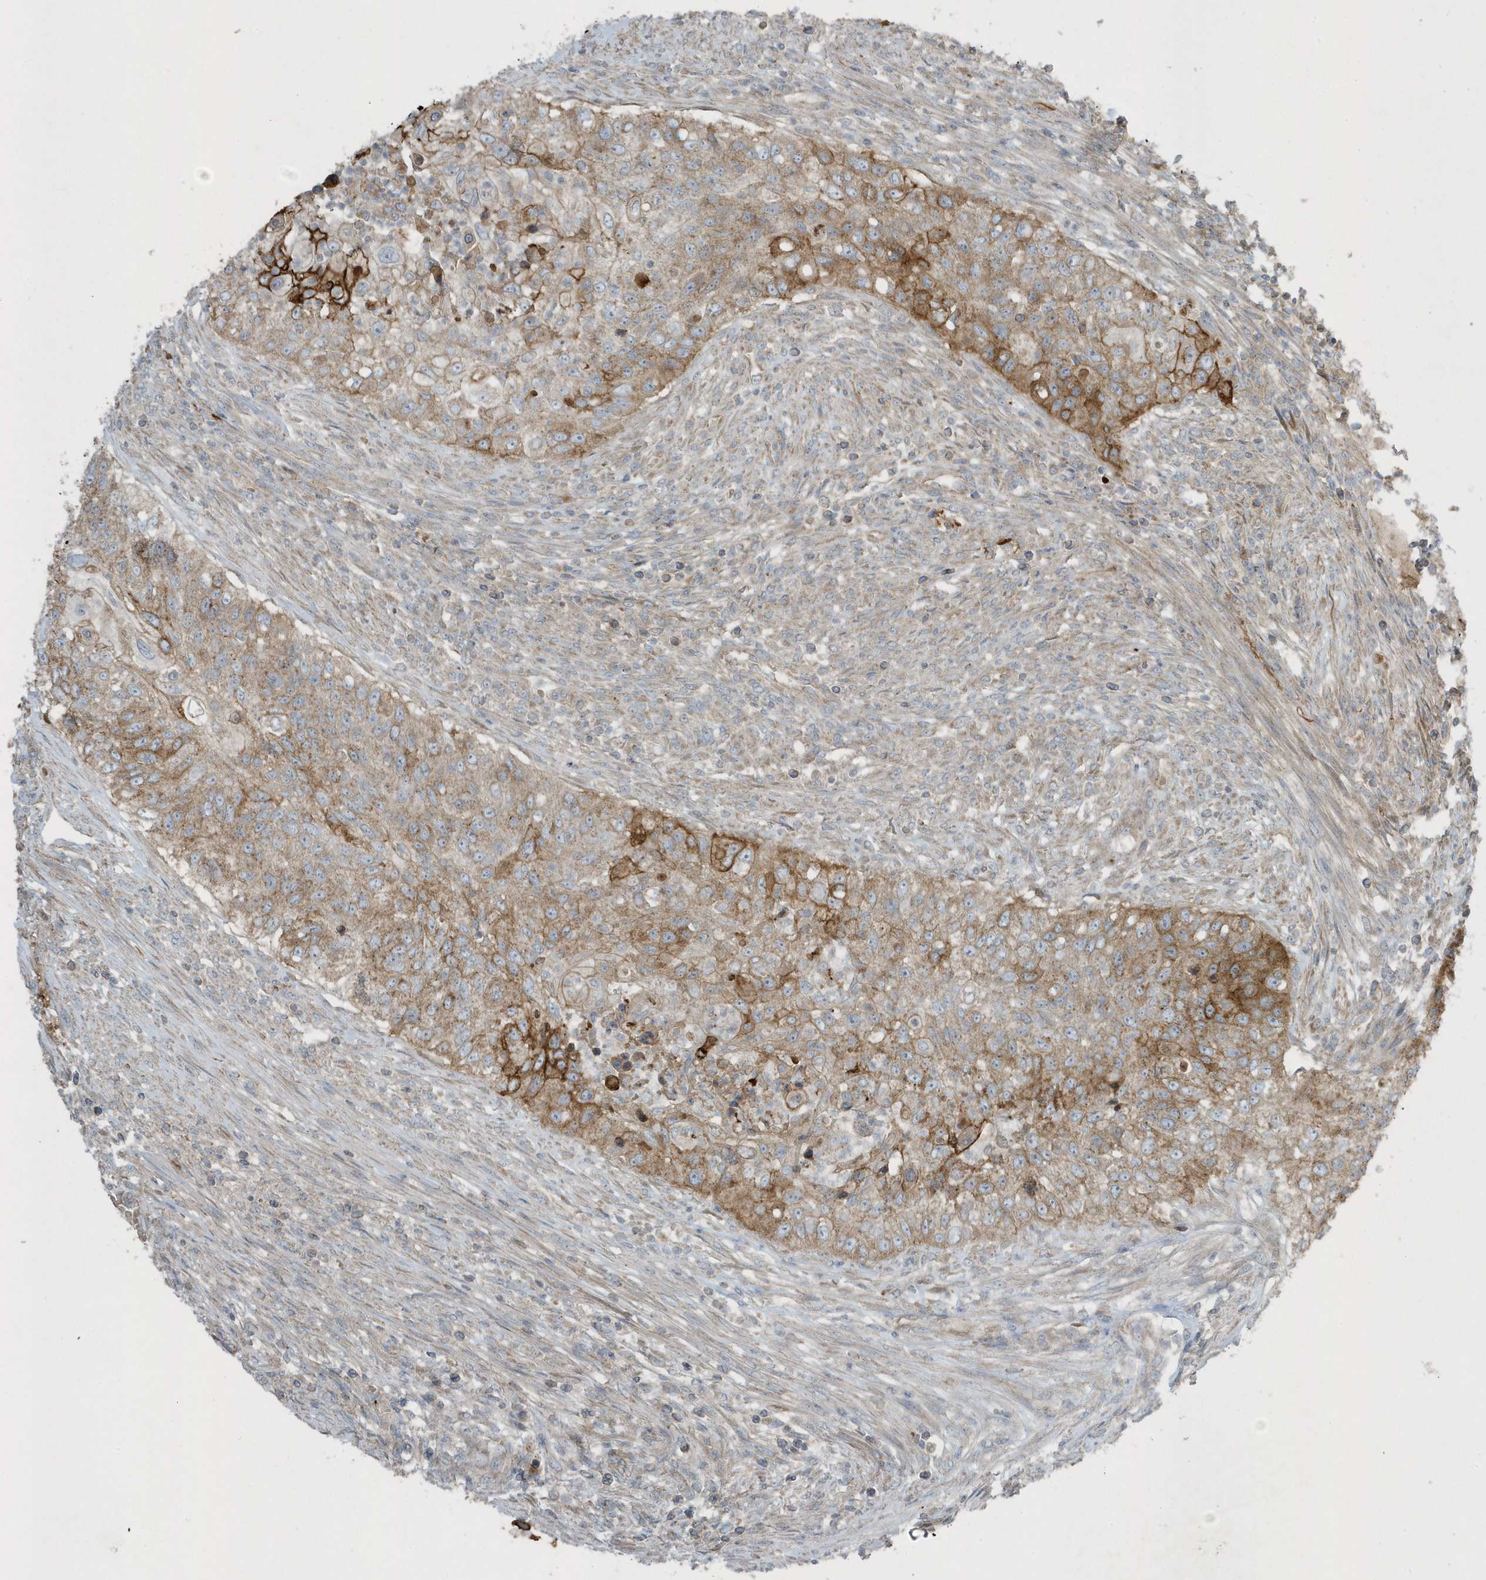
{"staining": {"intensity": "moderate", "quantity": ">75%", "location": "cytoplasmic/membranous"}, "tissue": "urothelial cancer", "cell_type": "Tumor cells", "image_type": "cancer", "snomed": [{"axis": "morphology", "description": "Urothelial carcinoma, High grade"}, {"axis": "topography", "description": "Urinary bladder"}], "caption": "About >75% of tumor cells in human urothelial carcinoma (high-grade) display moderate cytoplasmic/membranous protein staining as visualized by brown immunohistochemical staining.", "gene": "SLC38A2", "patient": {"sex": "female", "age": 60}}